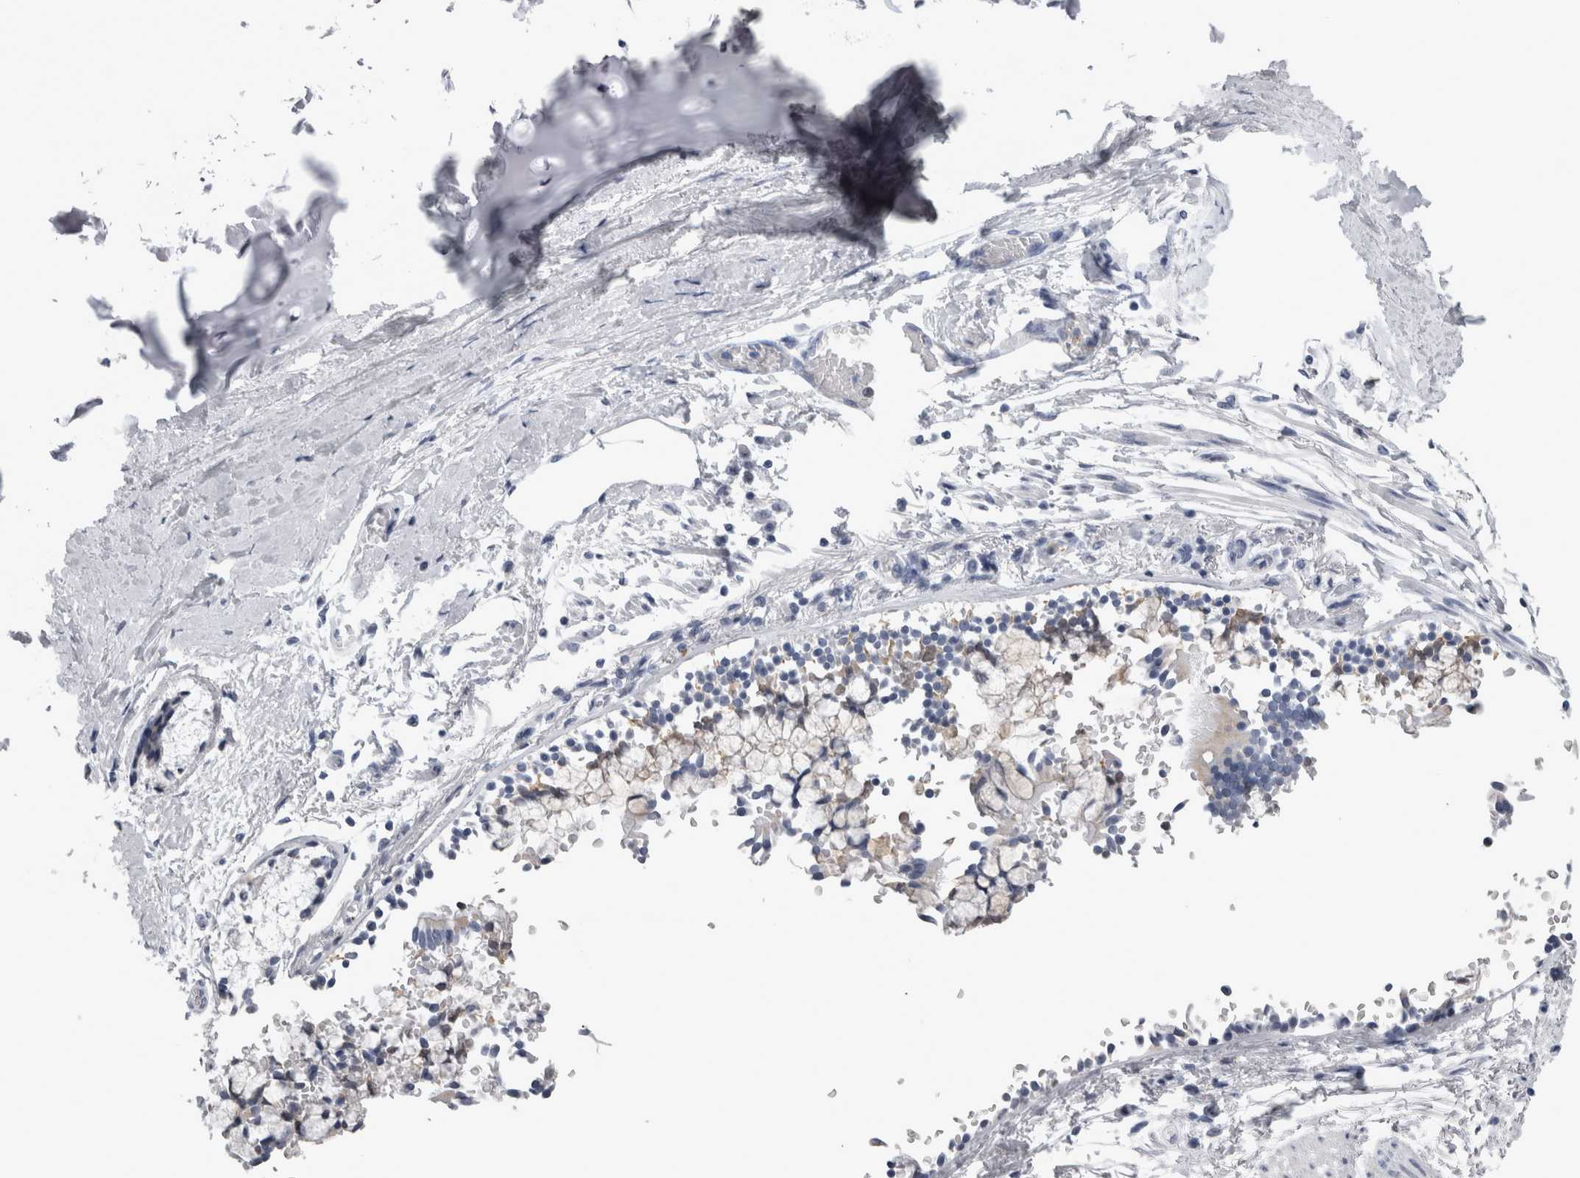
{"staining": {"intensity": "negative", "quantity": "none", "location": "none"}, "tissue": "adipose tissue", "cell_type": "Adipocytes", "image_type": "normal", "snomed": [{"axis": "morphology", "description": "Normal tissue, NOS"}, {"axis": "topography", "description": "Cartilage tissue"}, {"axis": "topography", "description": "Lung"}], "caption": "This is a micrograph of immunohistochemistry (IHC) staining of benign adipose tissue, which shows no expression in adipocytes.", "gene": "ALDH8A1", "patient": {"sex": "female", "age": 77}}